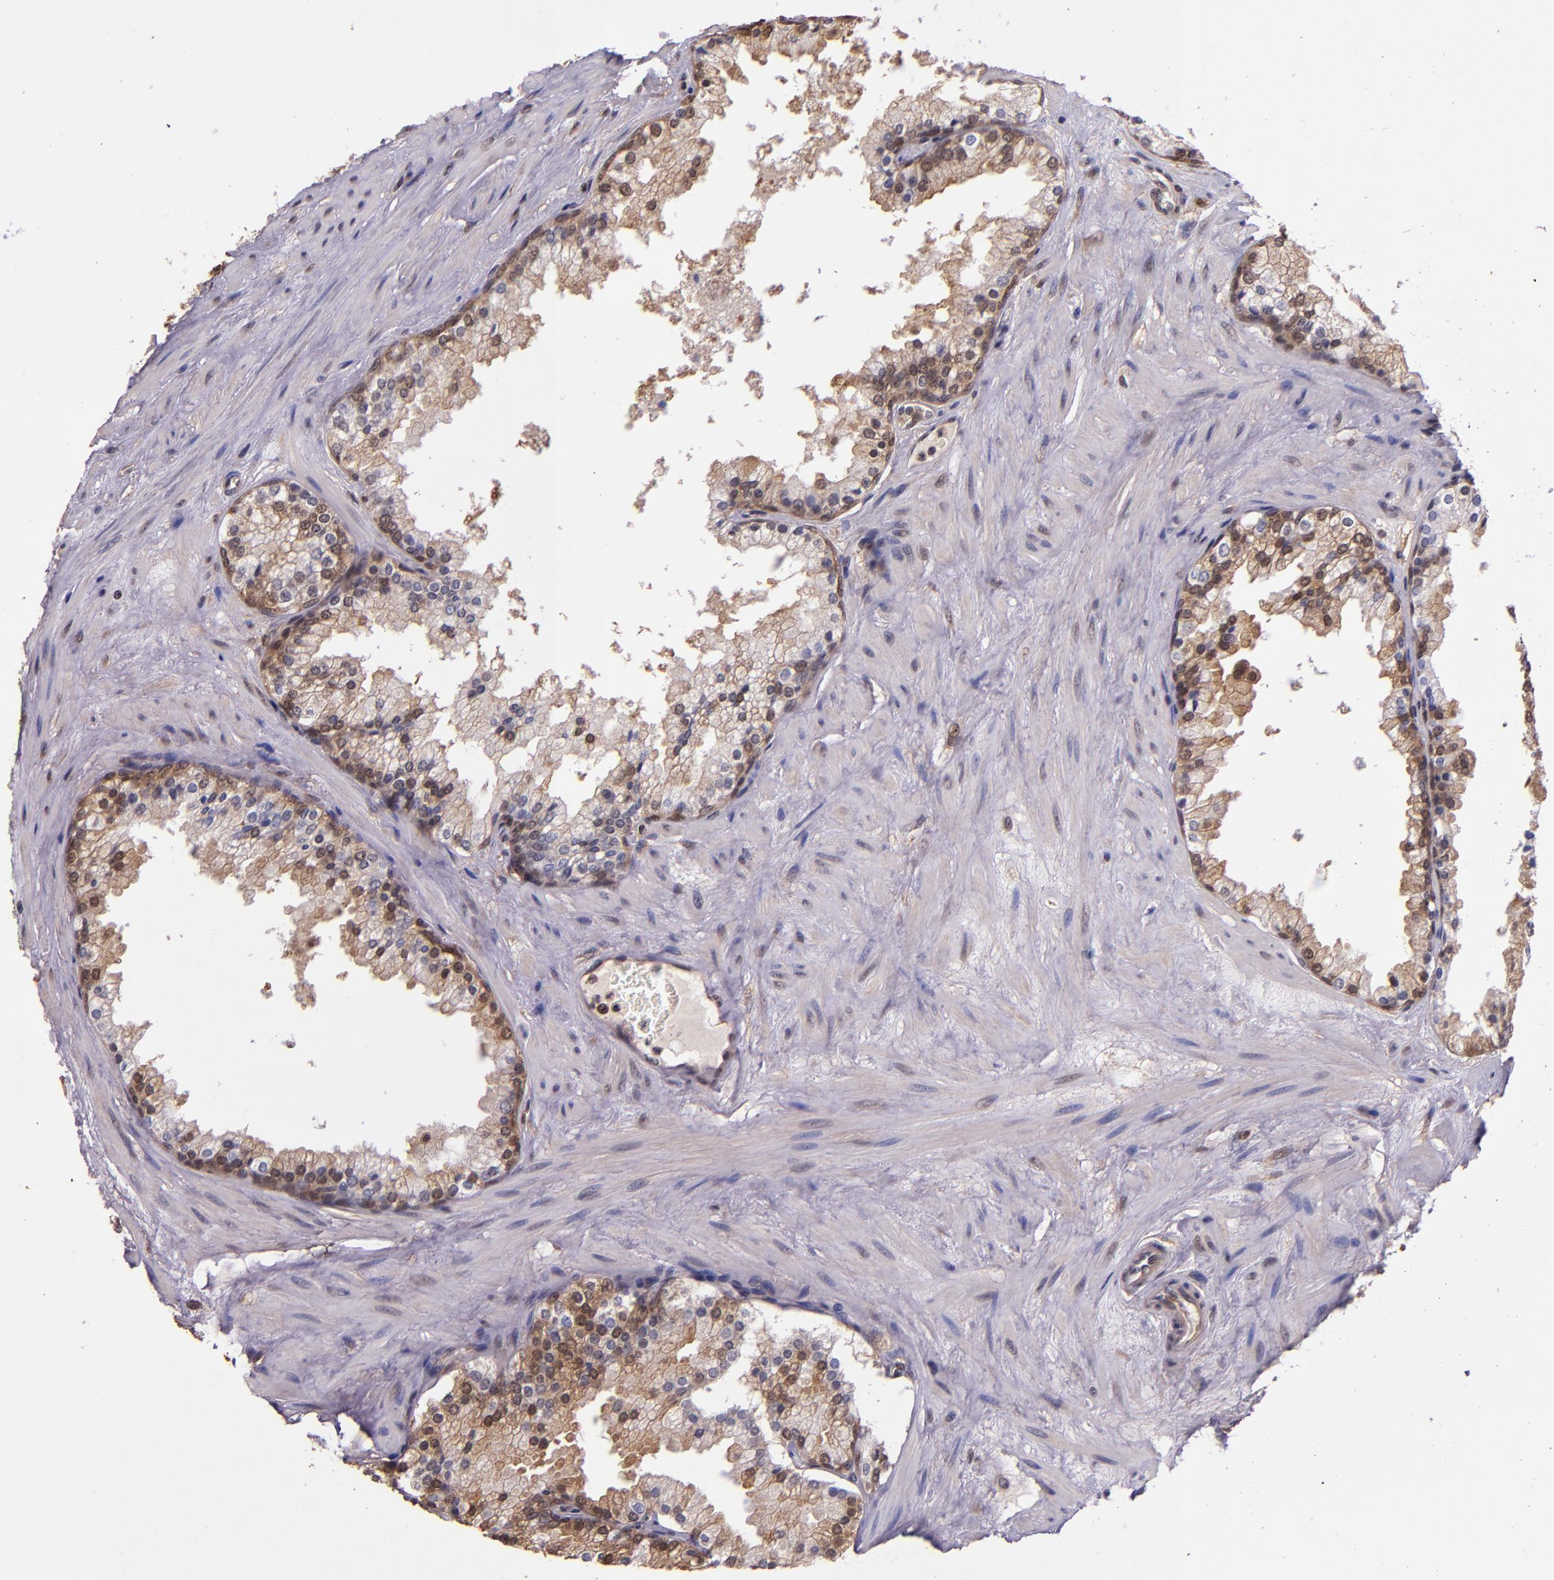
{"staining": {"intensity": "moderate", "quantity": ">75%", "location": "cytoplasmic/membranous,nuclear"}, "tissue": "prostate cancer", "cell_type": "Tumor cells", "image_type": "cancer", "snomed": [{"axis": "morphology", "description": "Adenocarcinoma, Medium grade"}, {"axis": "topography", "description": "Prostate"}], "caption": "Moderate cytoplasmic/membranous and nuclear positivity is identified in approximately >75% of tumor cells in prostate adenocarcinoma (medium-grade). (IHC, brightfield microscopy, high magnification).", "gene": "STAT6", "patient": {"sex": "male", "age": 60}}